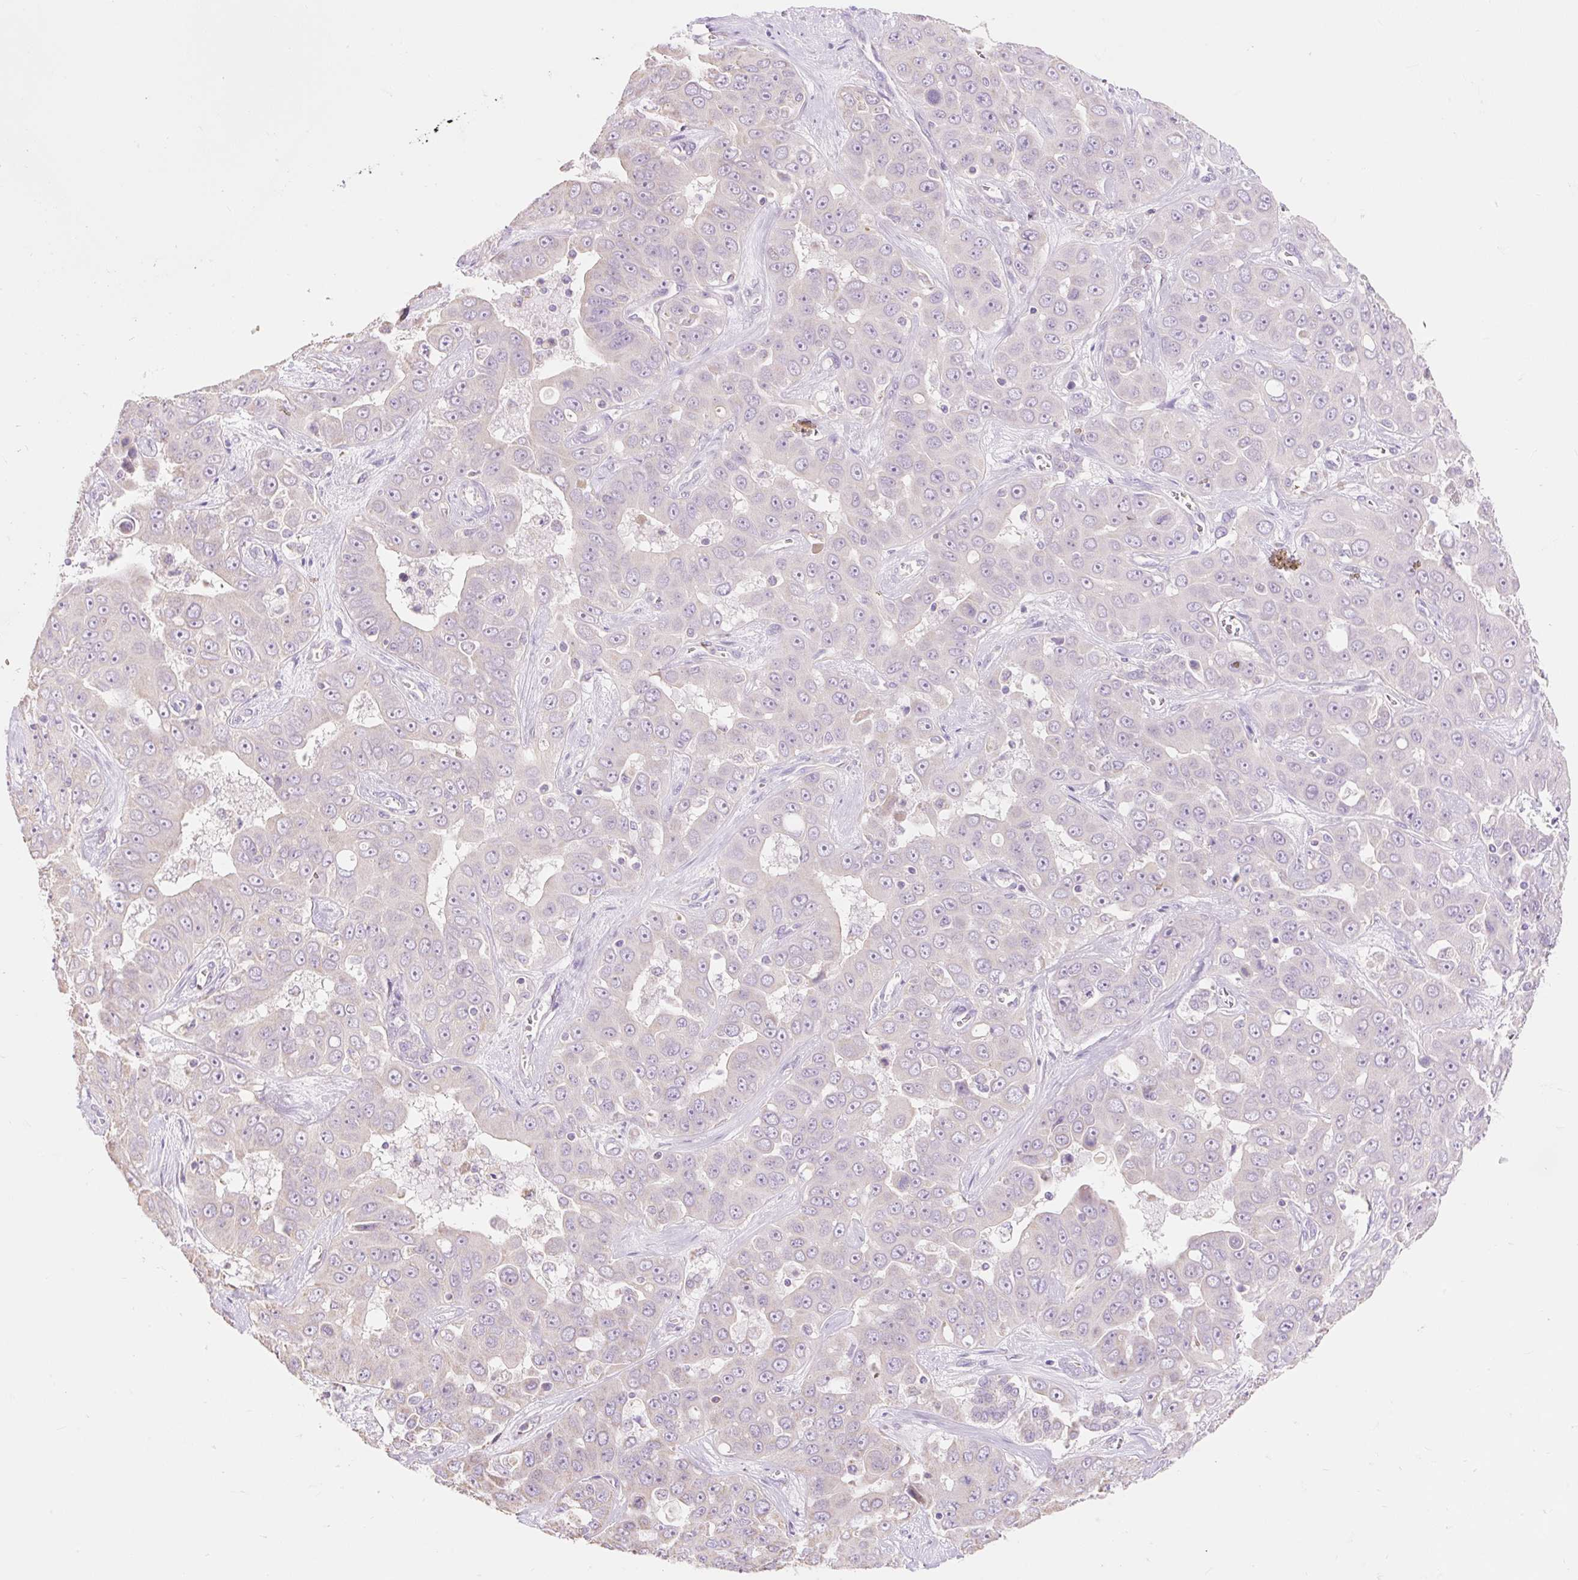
{"staining": {"intensity": "negative", "quantity": "none", "location": "none"}, "tissue": "liver cancer", "cell_type": "Tumor cells", "image_type": "cancer", "snomed": [{"axis": "morphology", "description": "Cholangiocarcinoma"}, {"axis": "topography", "description": "Liver"}], "caption": "Protein analysis of liver cancer exhibits no significant staining in tumor cells.", "gene": "DHX35", "patient": {"sex": "female", "age": 52}}